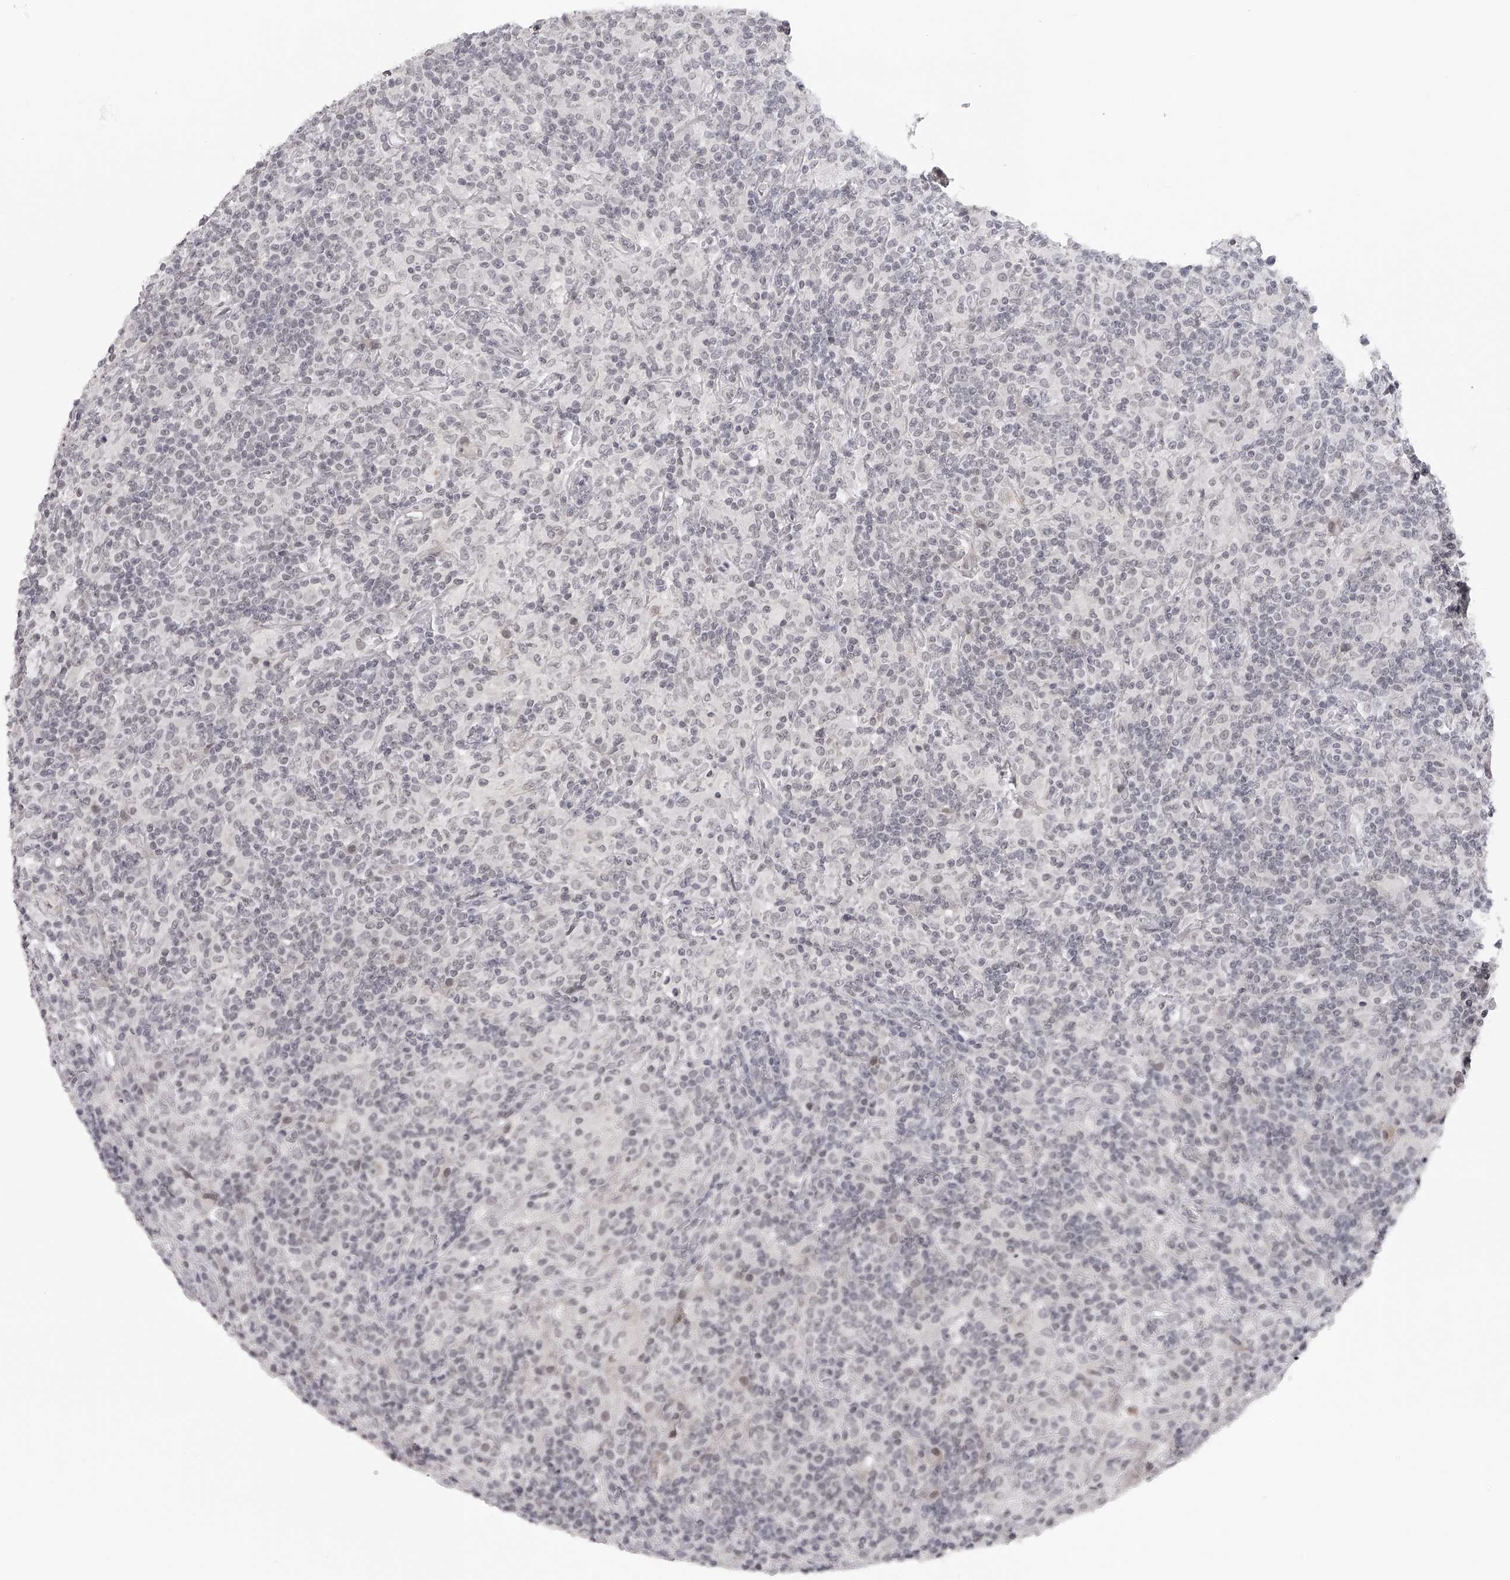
{"staining": {"intensity": "negative", "quantity": "none", "location": "none"}, "tissue": "lymphoma", "cell_type": "Tumor cells", "image_type": "cancer", "snomed": [{"axis": "morphology", "description": "Hodgkin's disease, NOS"}, {"axis": "topography", "description": "Lymph node"}], "caption": "Photomicrograph shows no protein expression in tumor cells of Hodgkin's disease tissue. Nuclei are stained in blue.", "gene": "RNF220", "patient": {"sex": "male", "age": 70}}